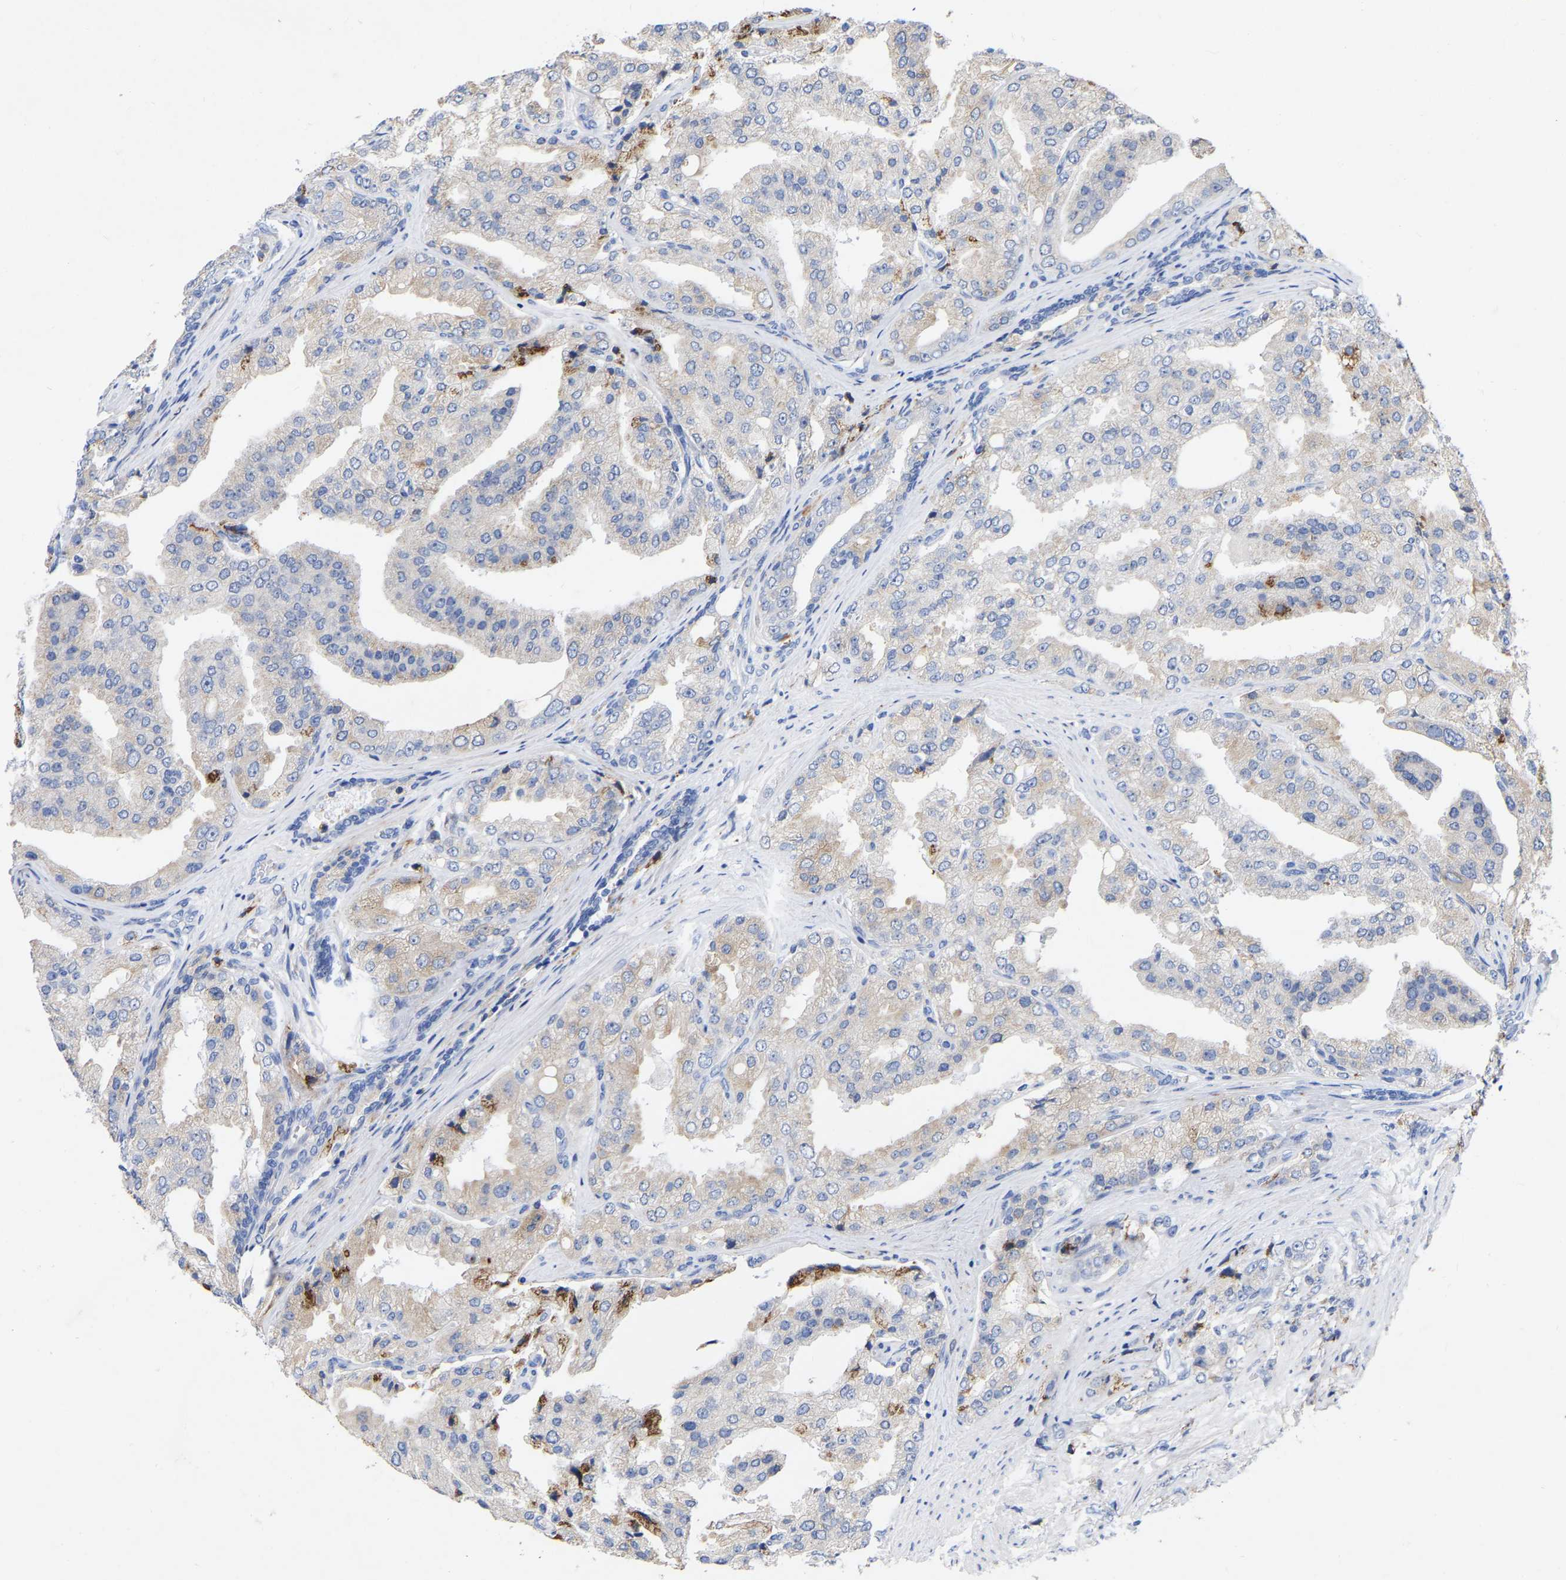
{"staining": {"intensity": "weak", "quantity": "<25%", "location": "cytoplasmic/membranous"}, "tissue": "prostate cancer", "cell_type": "Tumor cells", "image_type": "cancer", "snomed": [{"axis": "morphology", "description": "Adenocarcinoma, High grade"}, {"axis": "topography", "description": "Prostate"}], "caption": "This is an IHC photomicrograph of human adenocarcinoma (high-grade) (prostate). There is no expression in tumor cells.", "gene": "STRIP2", "patient": {"sex": "male", "age": 50}}